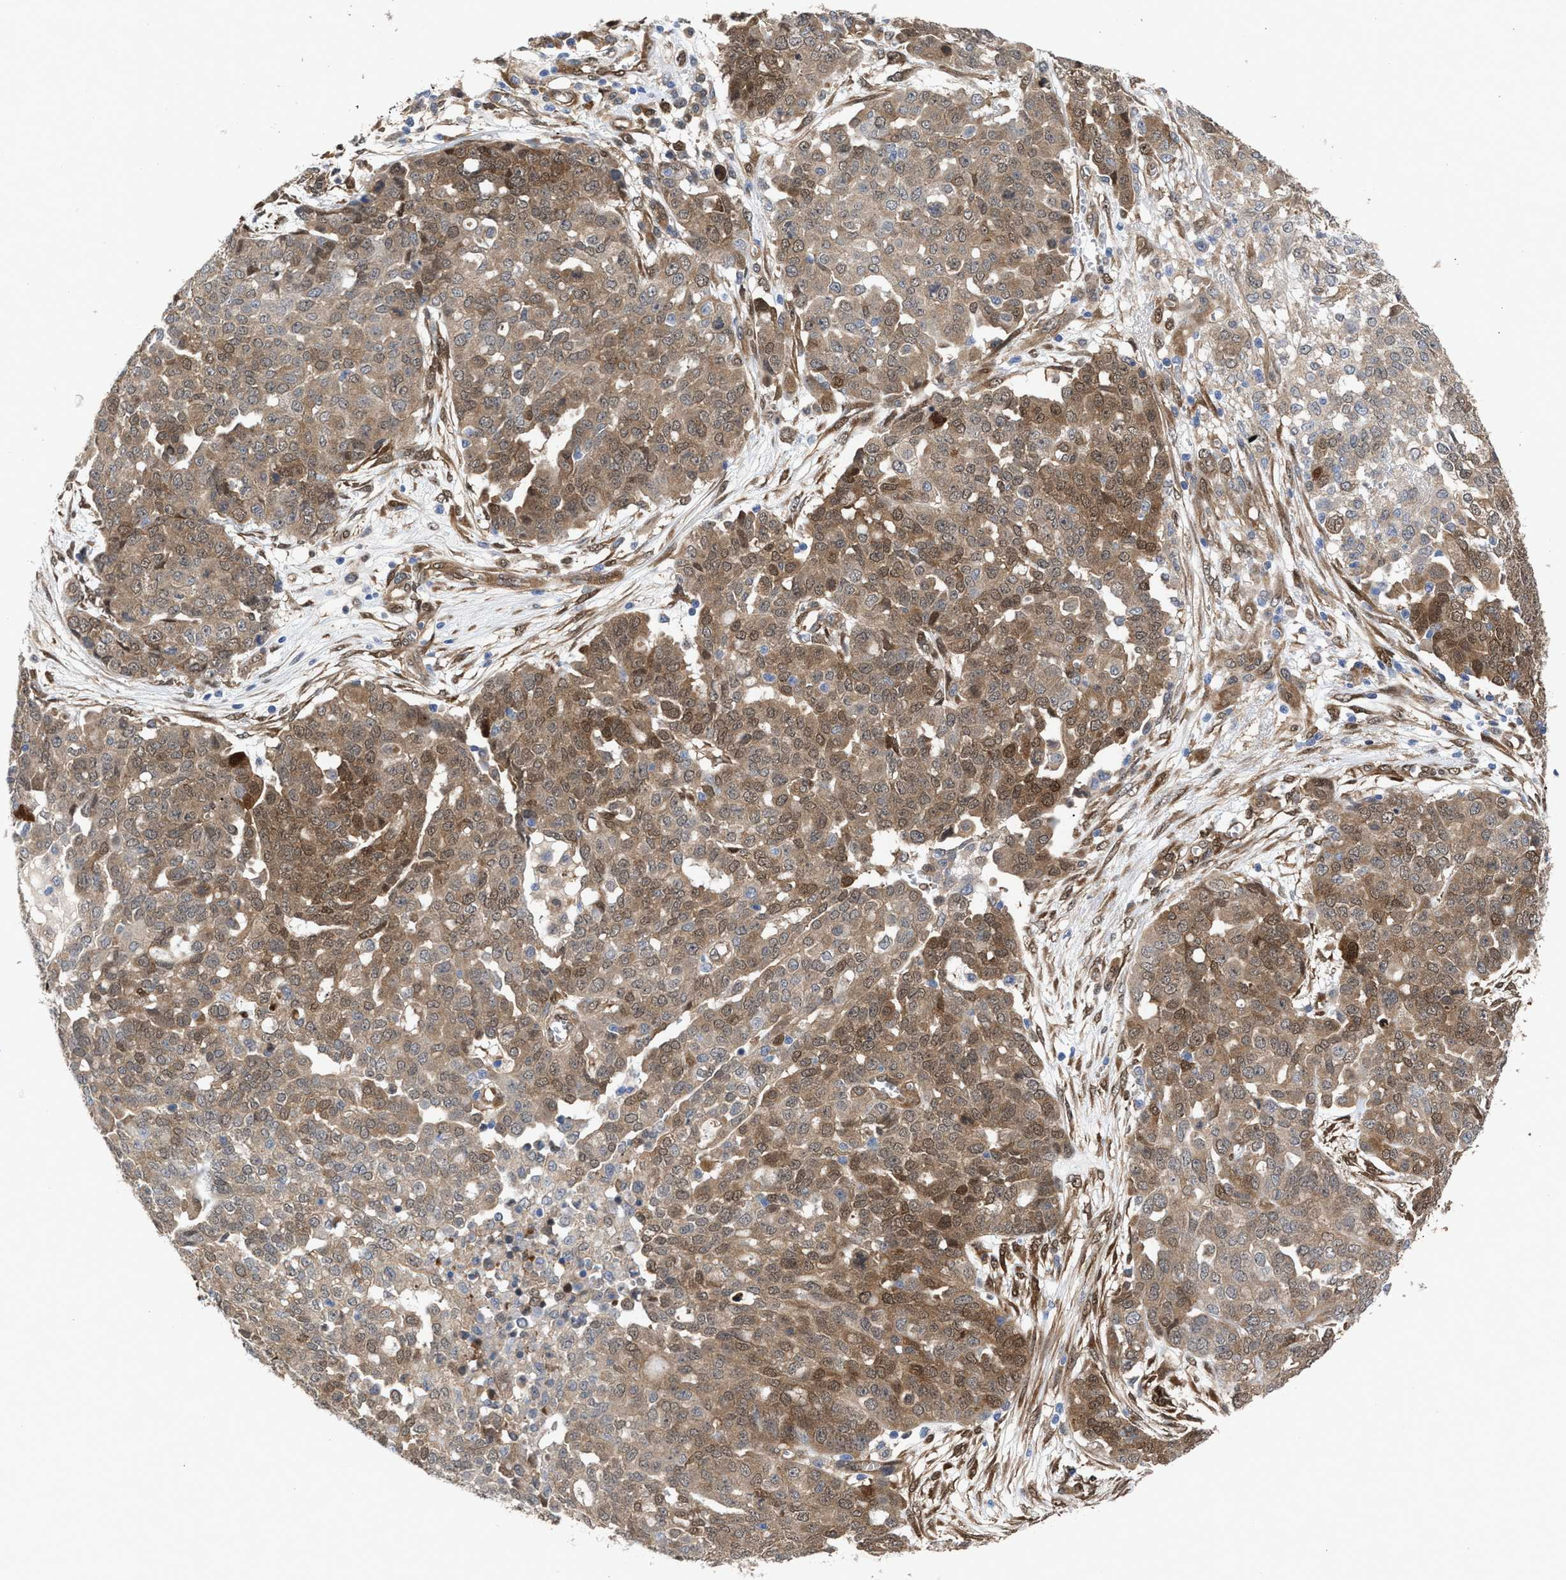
{"staining": {"intensity": "moderate", "quantity": "25%-75%", "location": "cytoplasmic/membranous,nuclear"}, "tissue": "ovarian cancer", "cell_type": "Tumor cells", "image_type": "cancer", "snomed": [{"axis": "morphology", "description": "Cystadenocarcinoma, serous, NOS"}, {"axis": "topography", "description": "Soft tissue"}, {"axis": "topography", "description": "Ovary"}], "caption": "Immunohistochemical staining of ovarian cancer shows medium levels of moderate cytoplasmic/membranous and nuclear staining in about 25%-75% of tumor cells.", "gene": "TP53I3", "patient": {"sex": "female", "age": 57}}